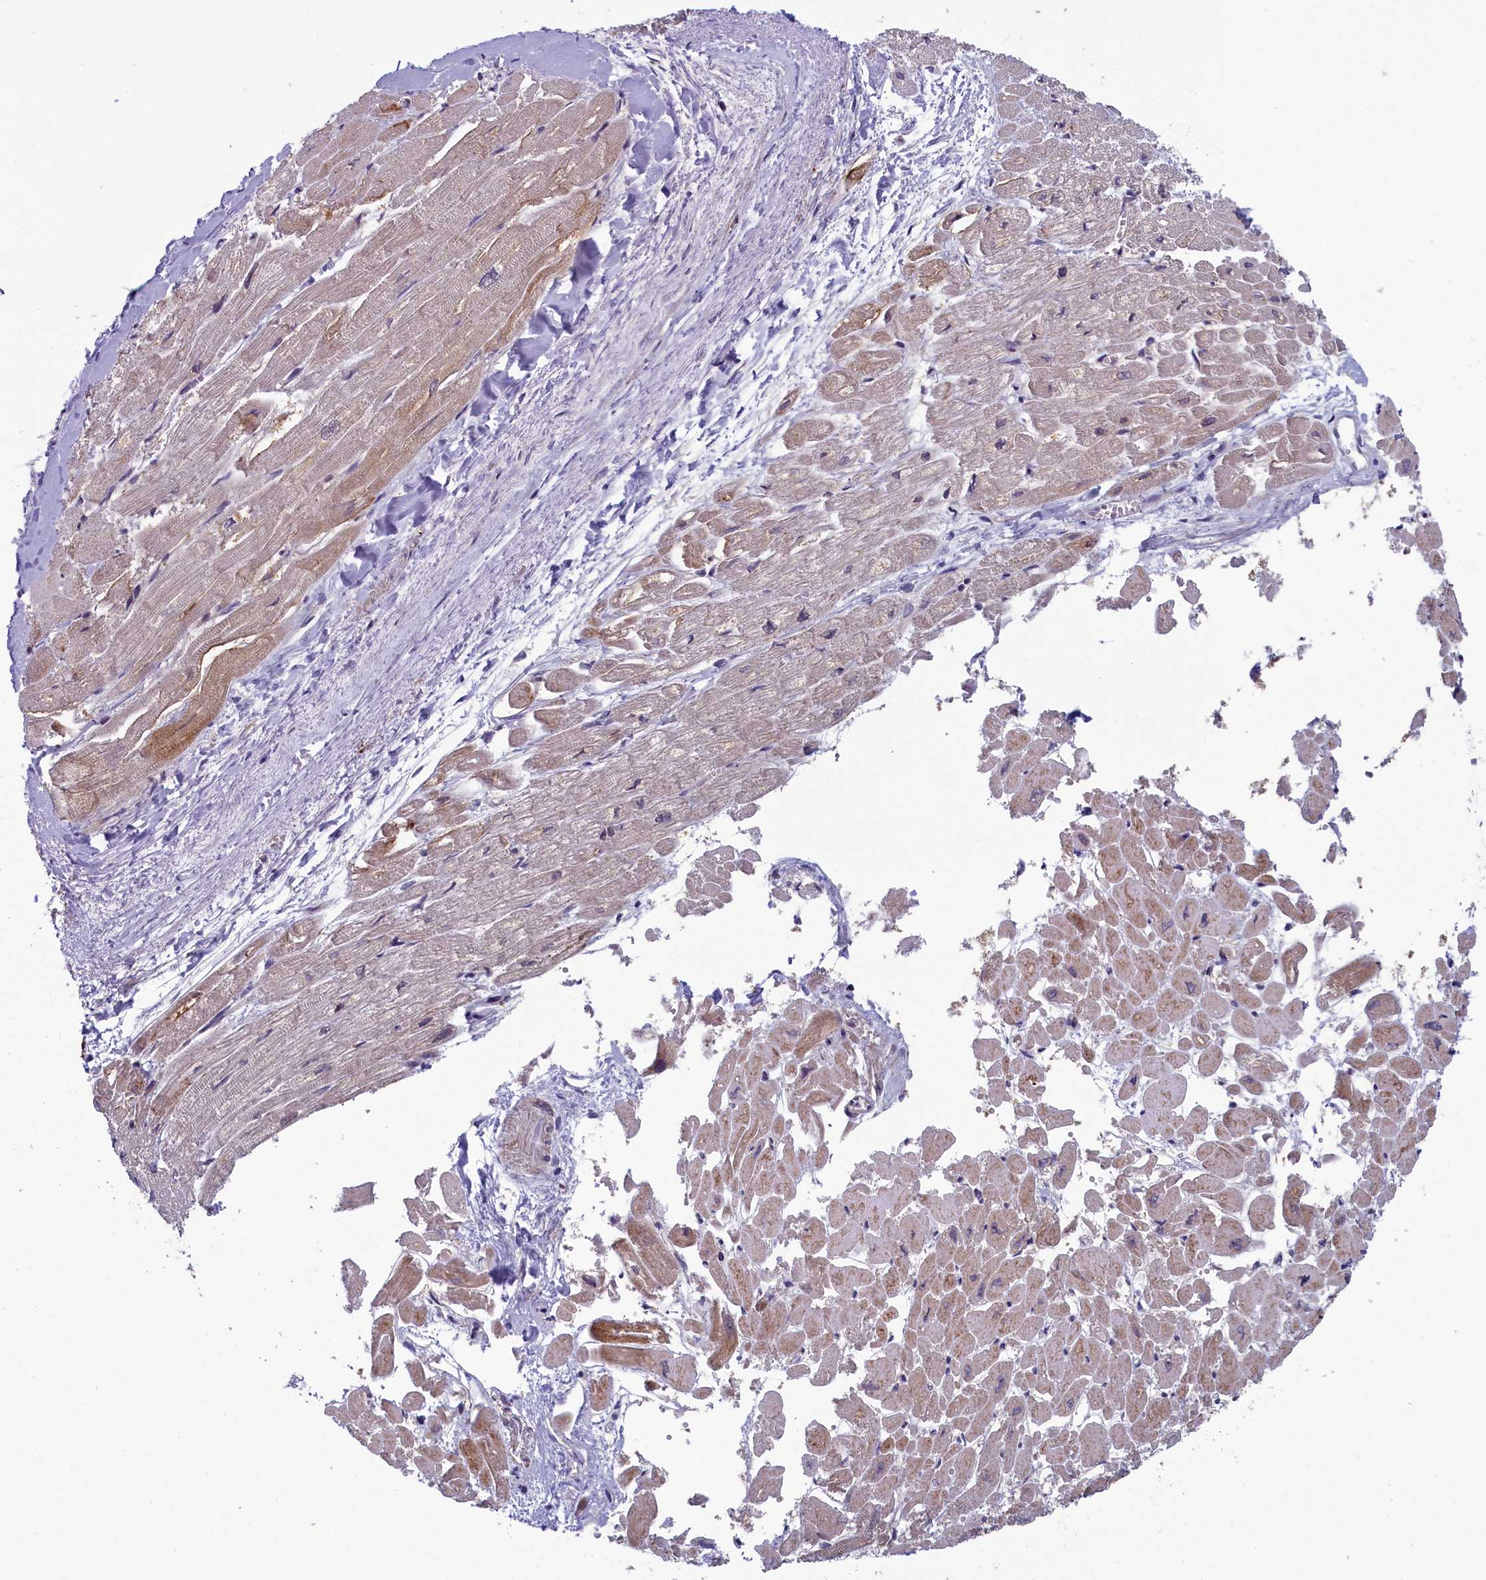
{"staining": {"intensity": "moderate", "quantity": "25%-75%", "location": "cytoplasmic/membranous"}, "tissue": "heart muscle", "cell_type": "Cardiomyocytes", "image_type": "normal", "snomed": [{"axis": "morphology", "description": "Normal tissue, NOS"}, {"axis": "topography", "description": "Heart"}], "caption": "Immunohistochemical staining of unremarkable human heart muscle exhibits medium levels of moderate cytoplasmic/membranous staining in approximately 25%-75% of cardiomyocytes. (Brightfield microscopy of DAB IHC at high magnification).", "gene": "CNEP1R1", "patient": {"sex": "male", "age": 54}}